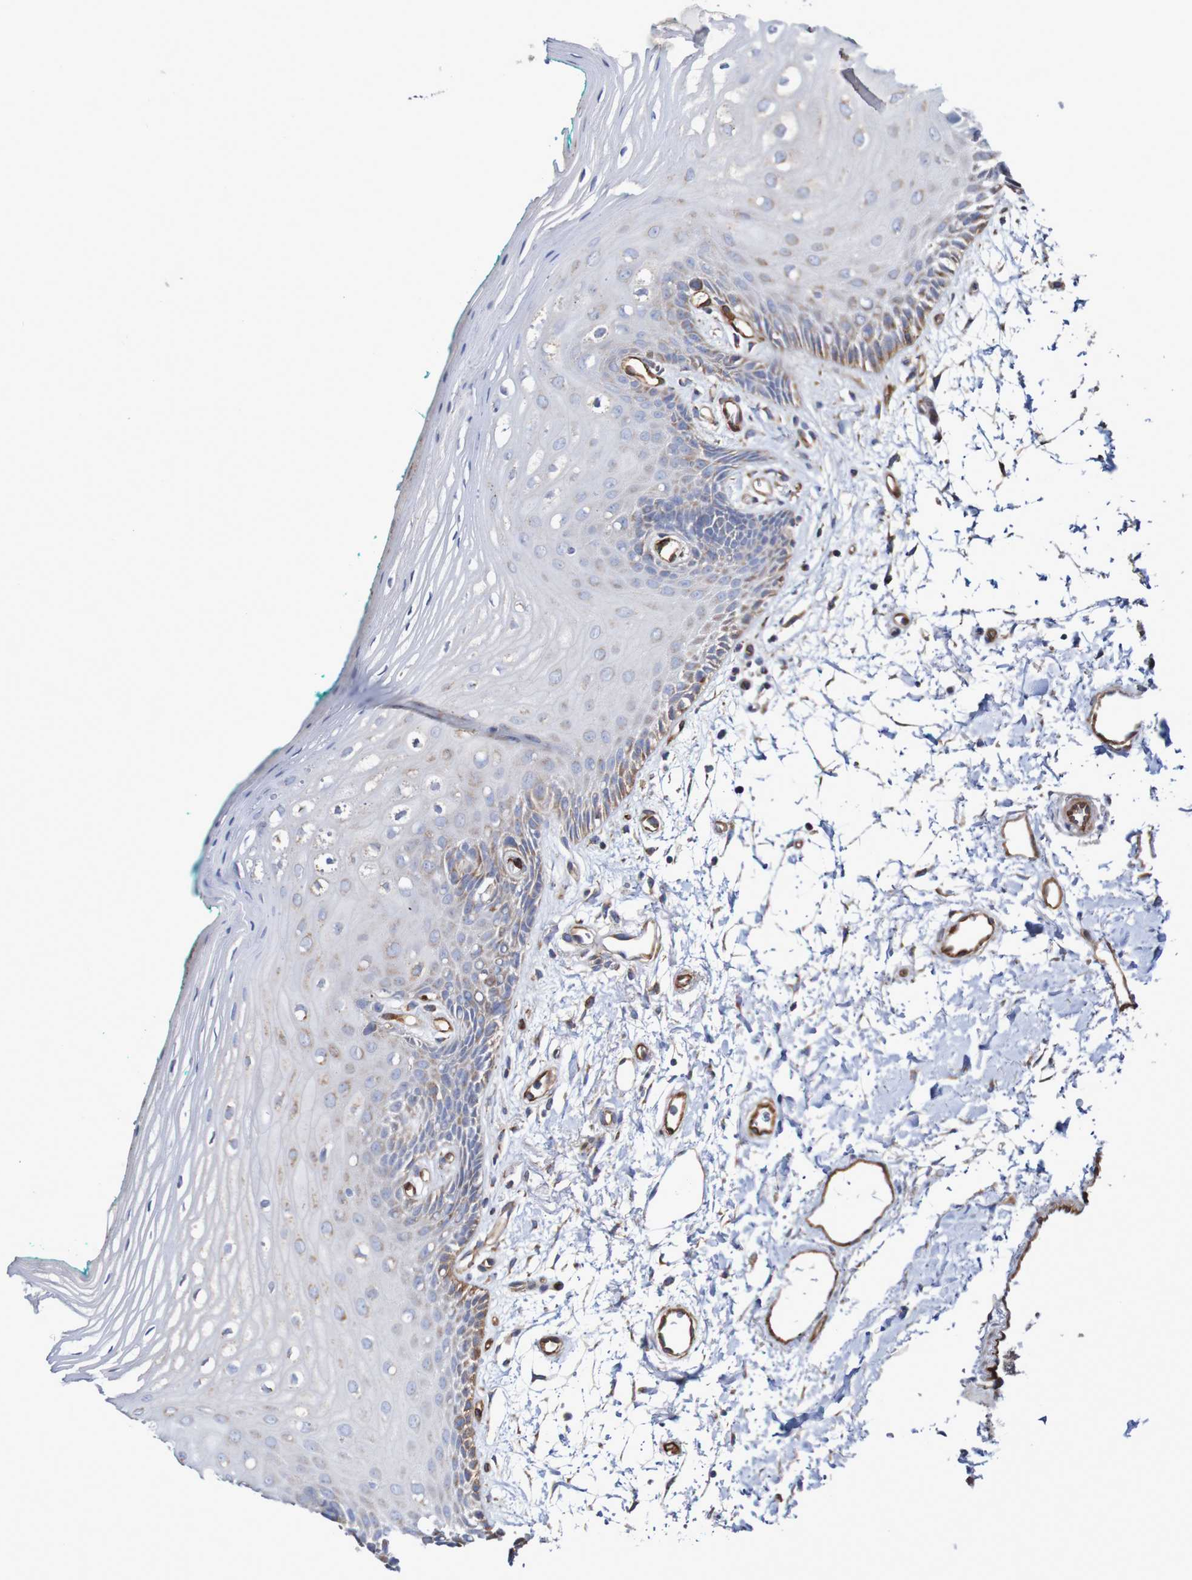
{"staining": {"intensity": "moderate", "quantity": "<25%", "location": "cytoplasmic/membranous"}, "tissue": "oral mucosa", "cell_type": "Squamous epithelial cells", "image_type": "normal", "snomed": [{"axis": "morphology", "description": "Normal tissue, NOS"}, {"axis": "topography", "description": "Skeletal muscle"}, {"axis": "topography", "description": "Oral tissue"}, {"axis": "topography", "description": "Peripheral nerve tissue"}], "caption": "A low amount of moderate cytoplasmic/membranous staining is present in about <25% of squamous epithelial cells in benign oral mucosa.", "gene": "MMEL1", "patient": {"sex": "female", "age": 84}}